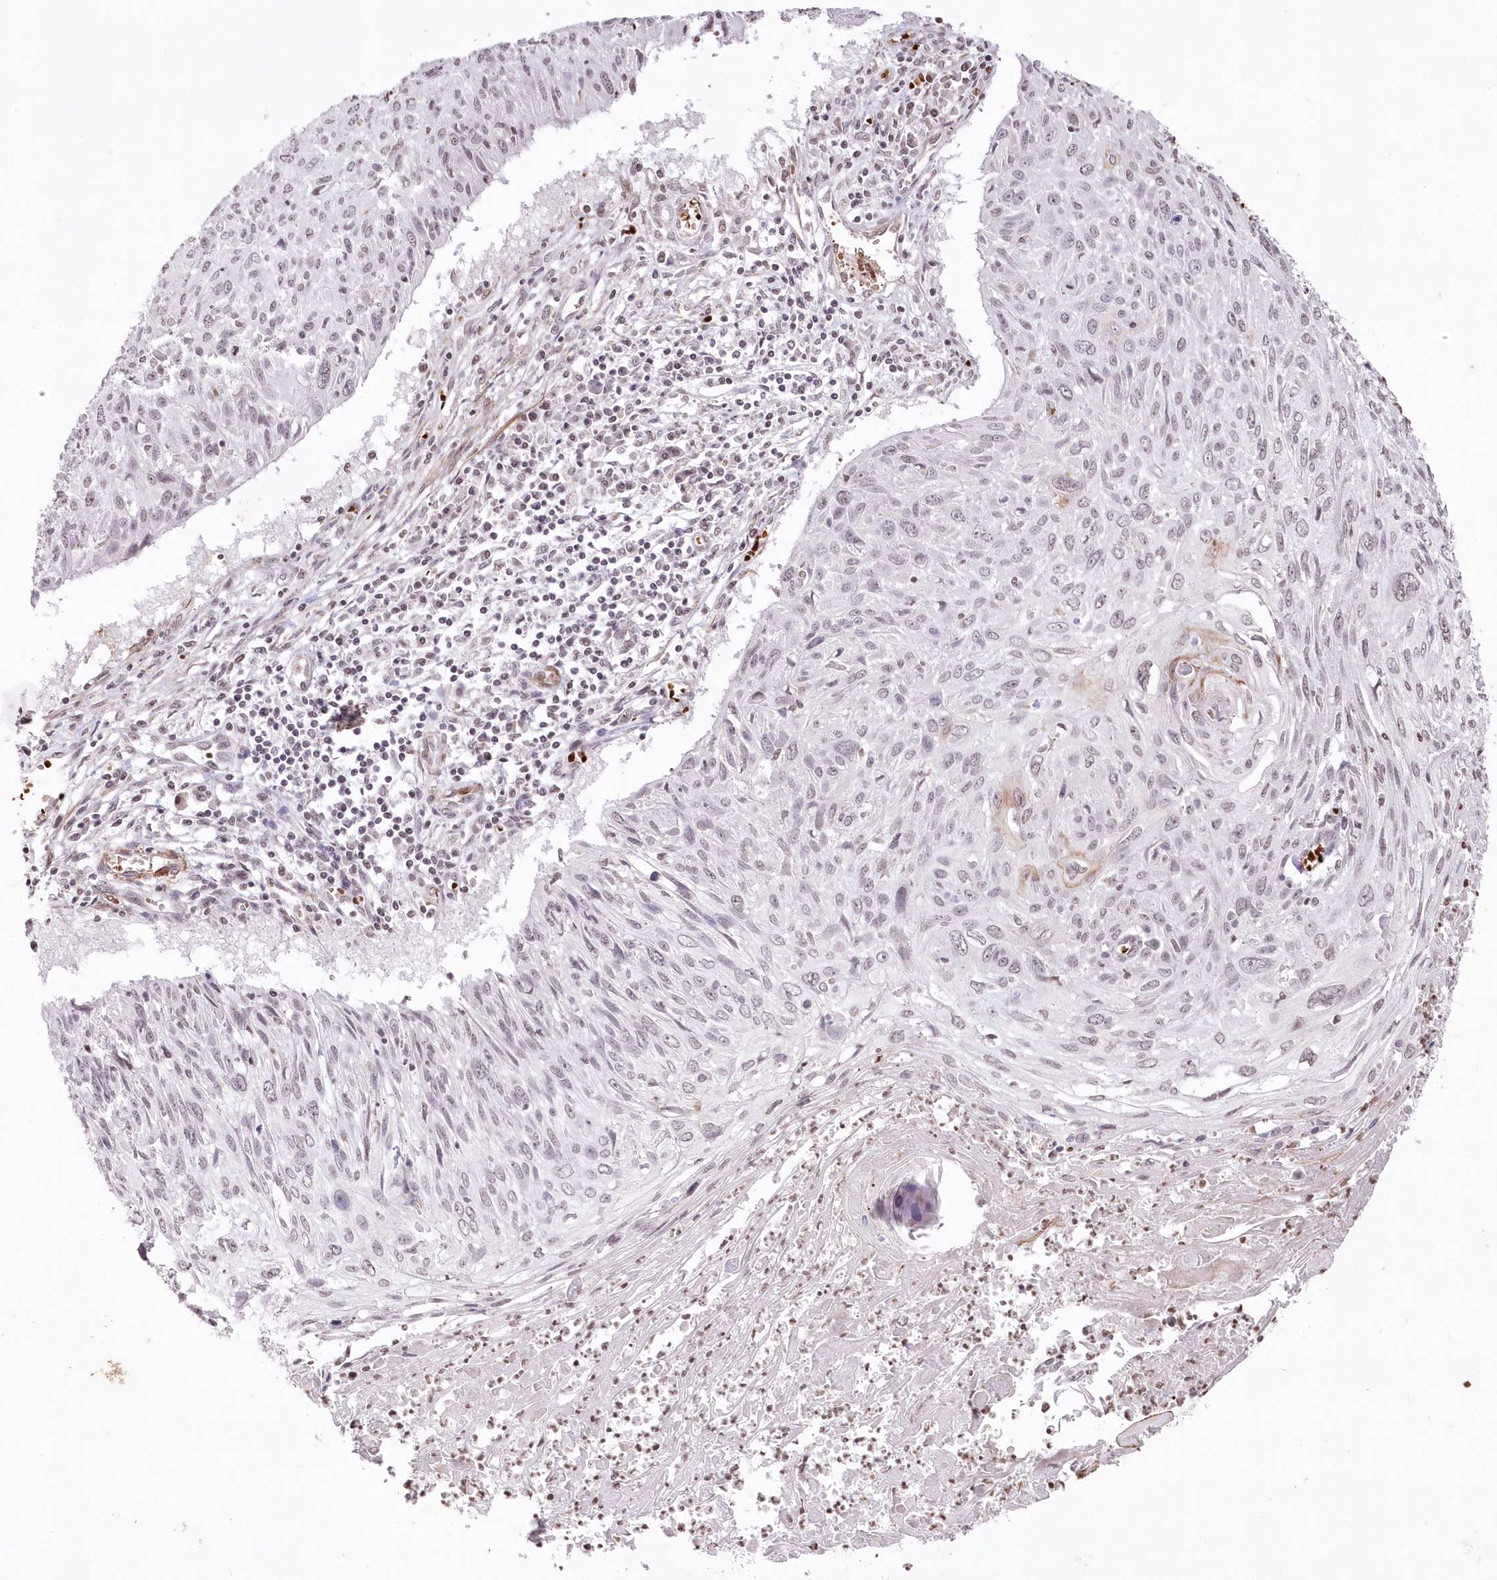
{"staining": {"intensity": "negative", "quantity": "none", "location": "none"}, "tissue": "cervical cancer", "cell_type": "Tumor cells", "image_type": "cancer", "snomed": [{"axis": "morphology", "description": "Squamous cell carcinoma, NOS"}, {"axis": "topography", "description": "Cervix"}], "caption": "Protein analysis of cervical cancer exhibits no significant positivity in tumor cells.", "gene": "RBM27", "patient": {"sex": "female", "age": 51}}